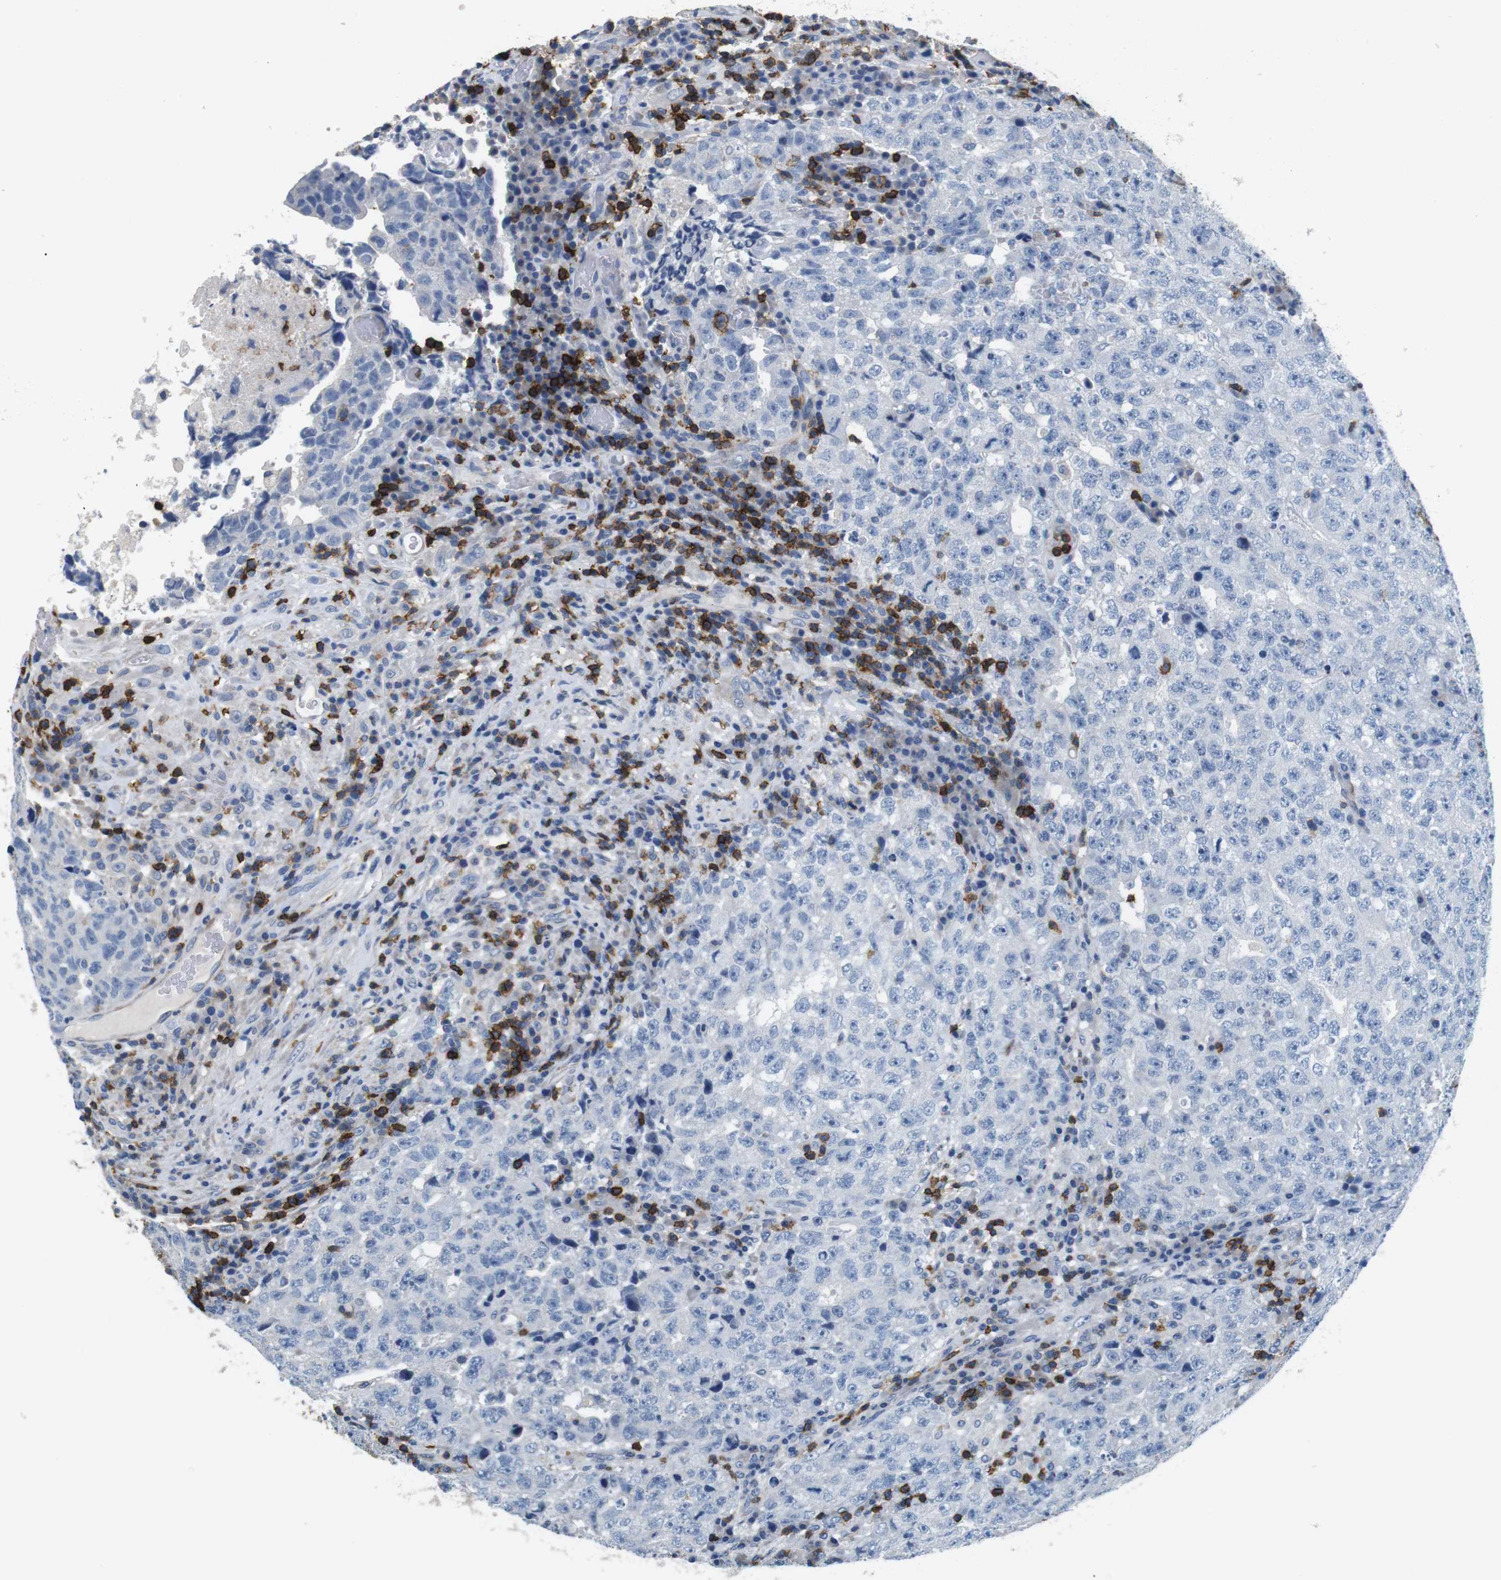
{"staining": {"intensity": "negative", "quantity": "none", "location": "none"}, "tissue": "testis cancer", "cell_type": "Tumor cells", "image_type": "cancer", "snomed": [{"axis": "morphology", "description": "Necrosis, NOS"}, {"axis": "morphology", "description": "Carcinoma, Embryonal, NOS"}, {"axis": "topography", "description": "Testis"}], "caption": "Tumor cells show no significant protein staining in testis embryonal carcinoma.", "gene": "CD6", "patient": {"sex": "male", "age": 19}}